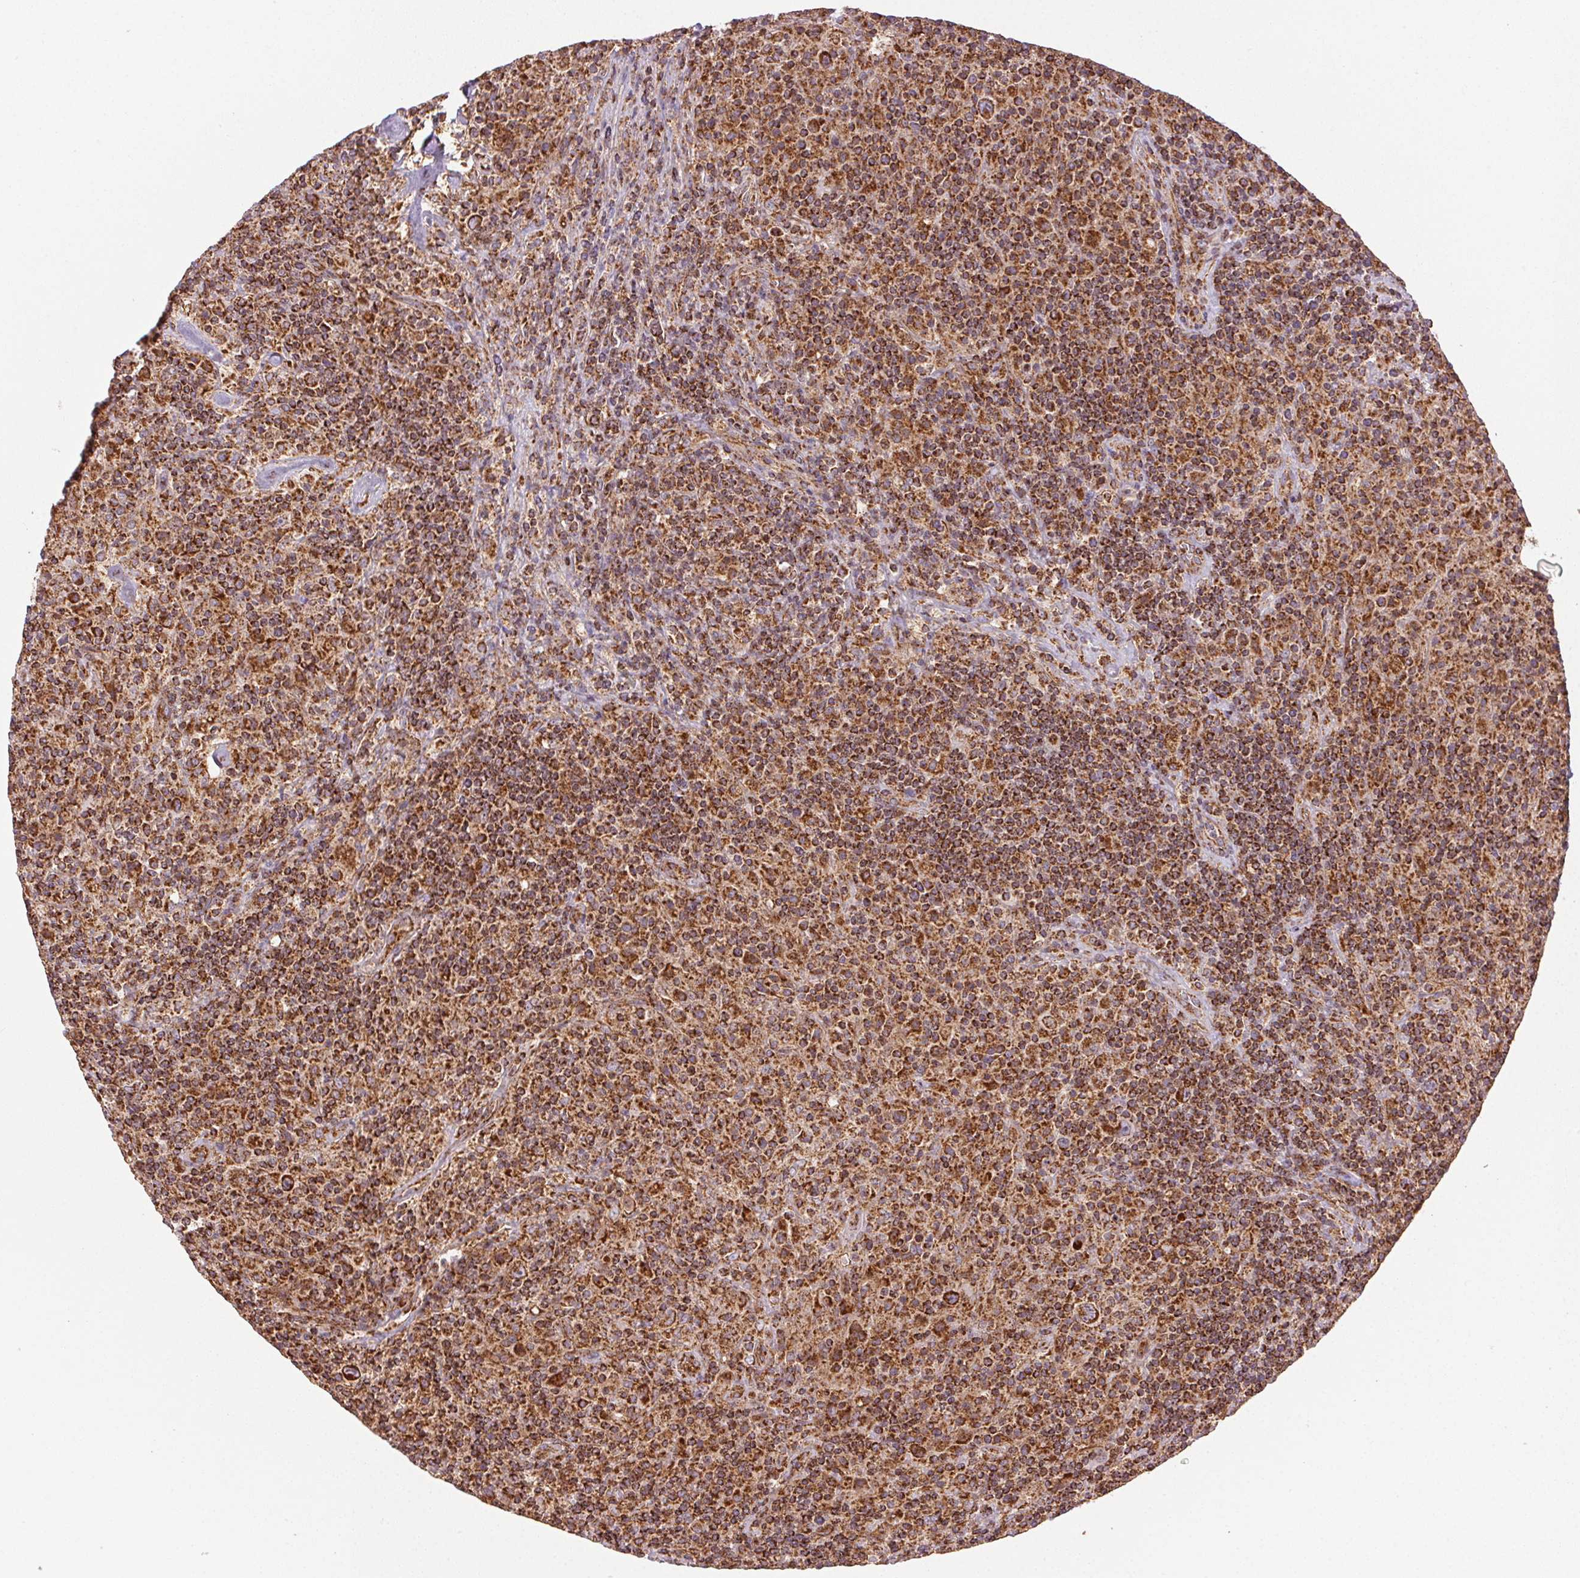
{"staining": {"intensity": "strong", "quantity": ">75%", "location": "cytoplasmic/membranous"}, "tissue": "lymphoma", "cell_type": "Tumor cells", "image_type": "cancer", "snomed": [{"axis": "morphology", "description": "Hodgkin's disease, NOS"}, {"axis": "topography", "description": "Lymph node"}], "caption": "This micrograph demonstrates immunohistochemistry (IHC) staining of human Hodgkin's disease, with high strong cytoplasmic/membranous staining in approximately >75% of tumor cells.", "gene": "CLPB", "patient": {"sex": "male", "age": 70}}